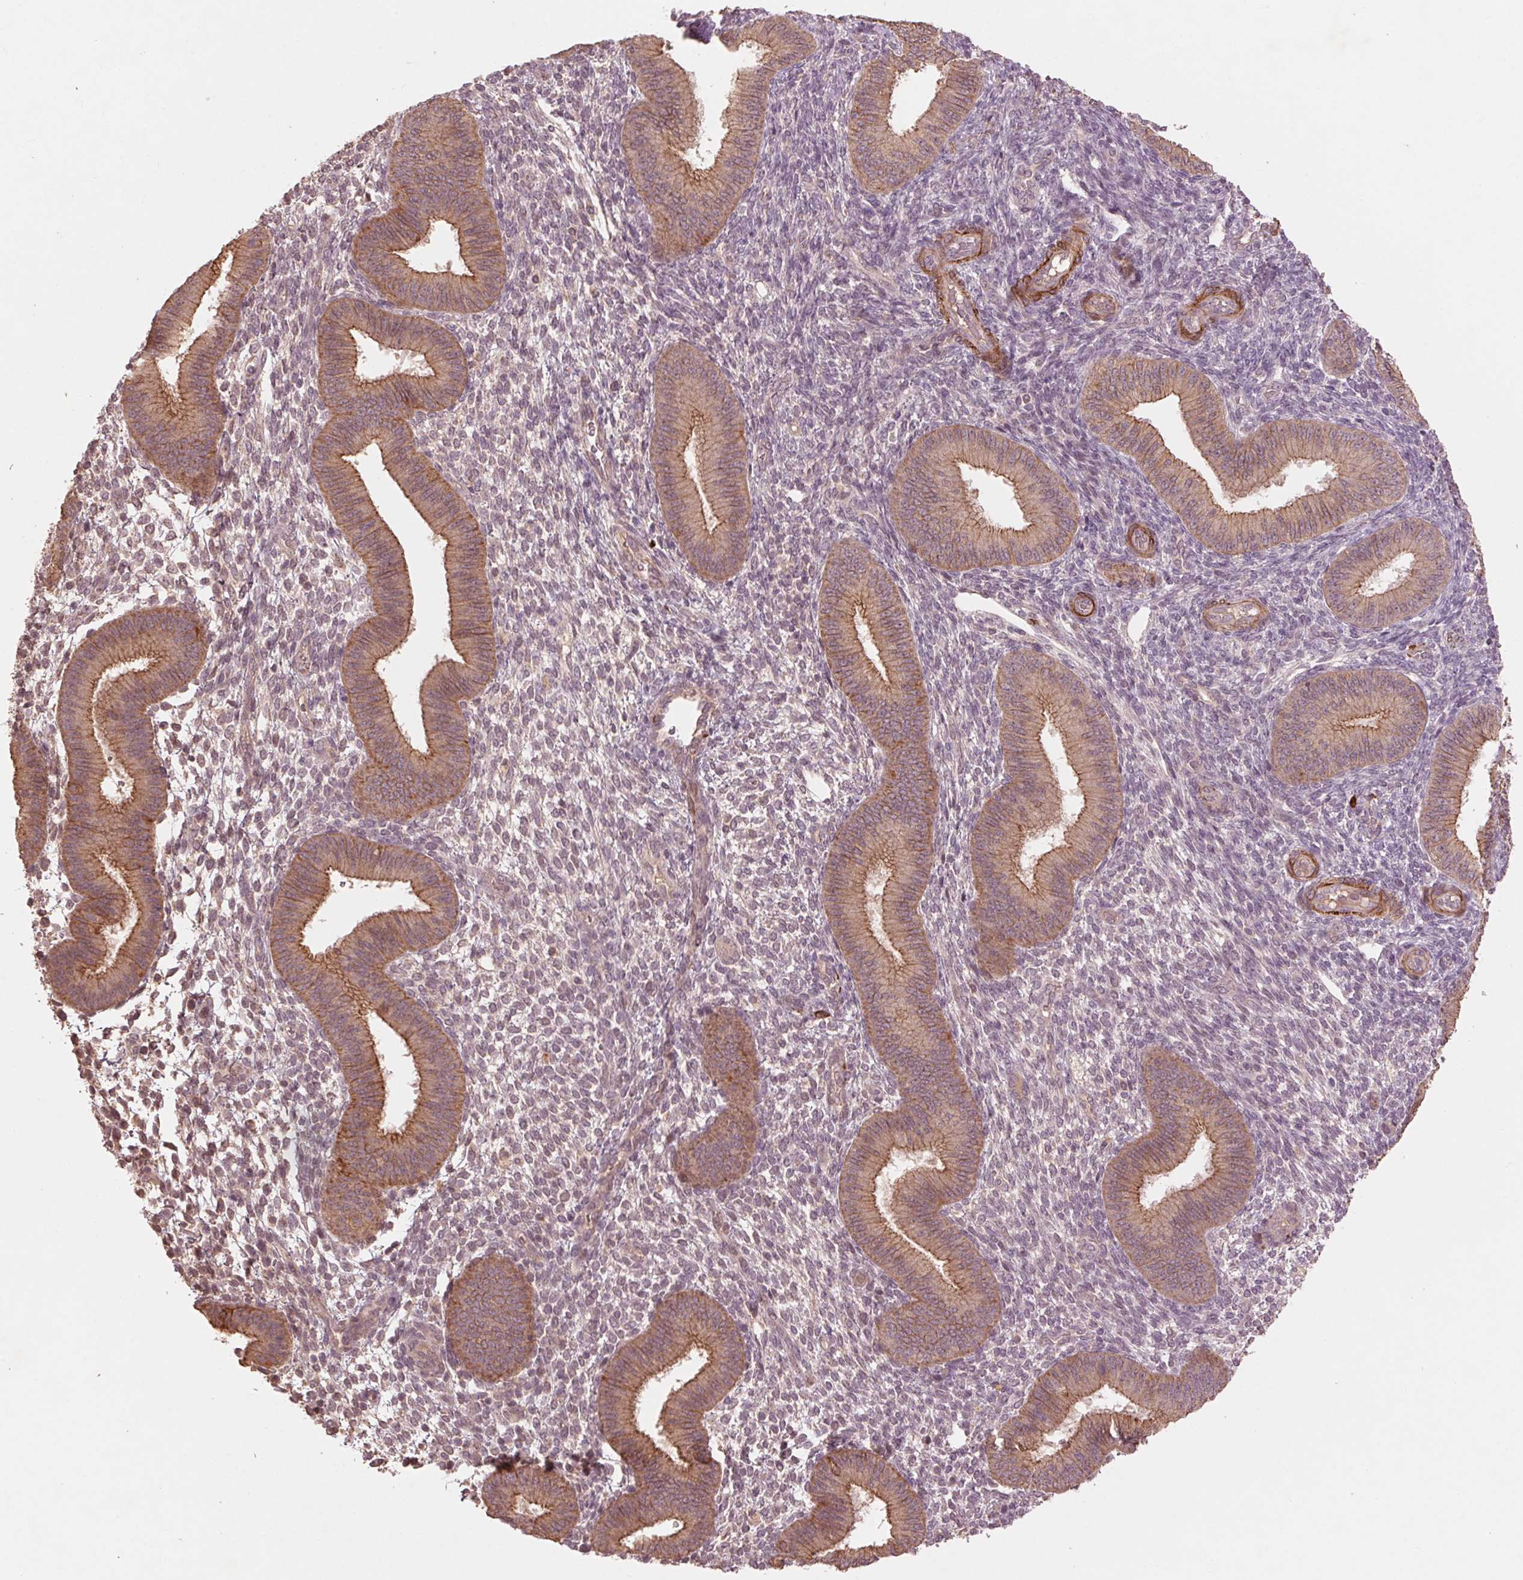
{"staining": {"intensity": "negative", "quantity": "none", "location": "none"}, "tissue": "endometrium", "cell_type": "Cells in endometrial stroma", "image_type": "normal", "snomed": [{"axis": "morphology", "description": "Normal tissue, NOS"}, {"axis": "topography", "description": "Endometrium"}], "caption": "An immunohistochemistry (IHC) image of benign endometrium is shown. There is no staining in cells in endometrial stroma of endometrium. (DAB (3,3'-diaminobenzidine) immunohistochemistry (IHC), high magnification).", "gene": "SMLR1", "patient": {"sex": "female", "age": 39}}